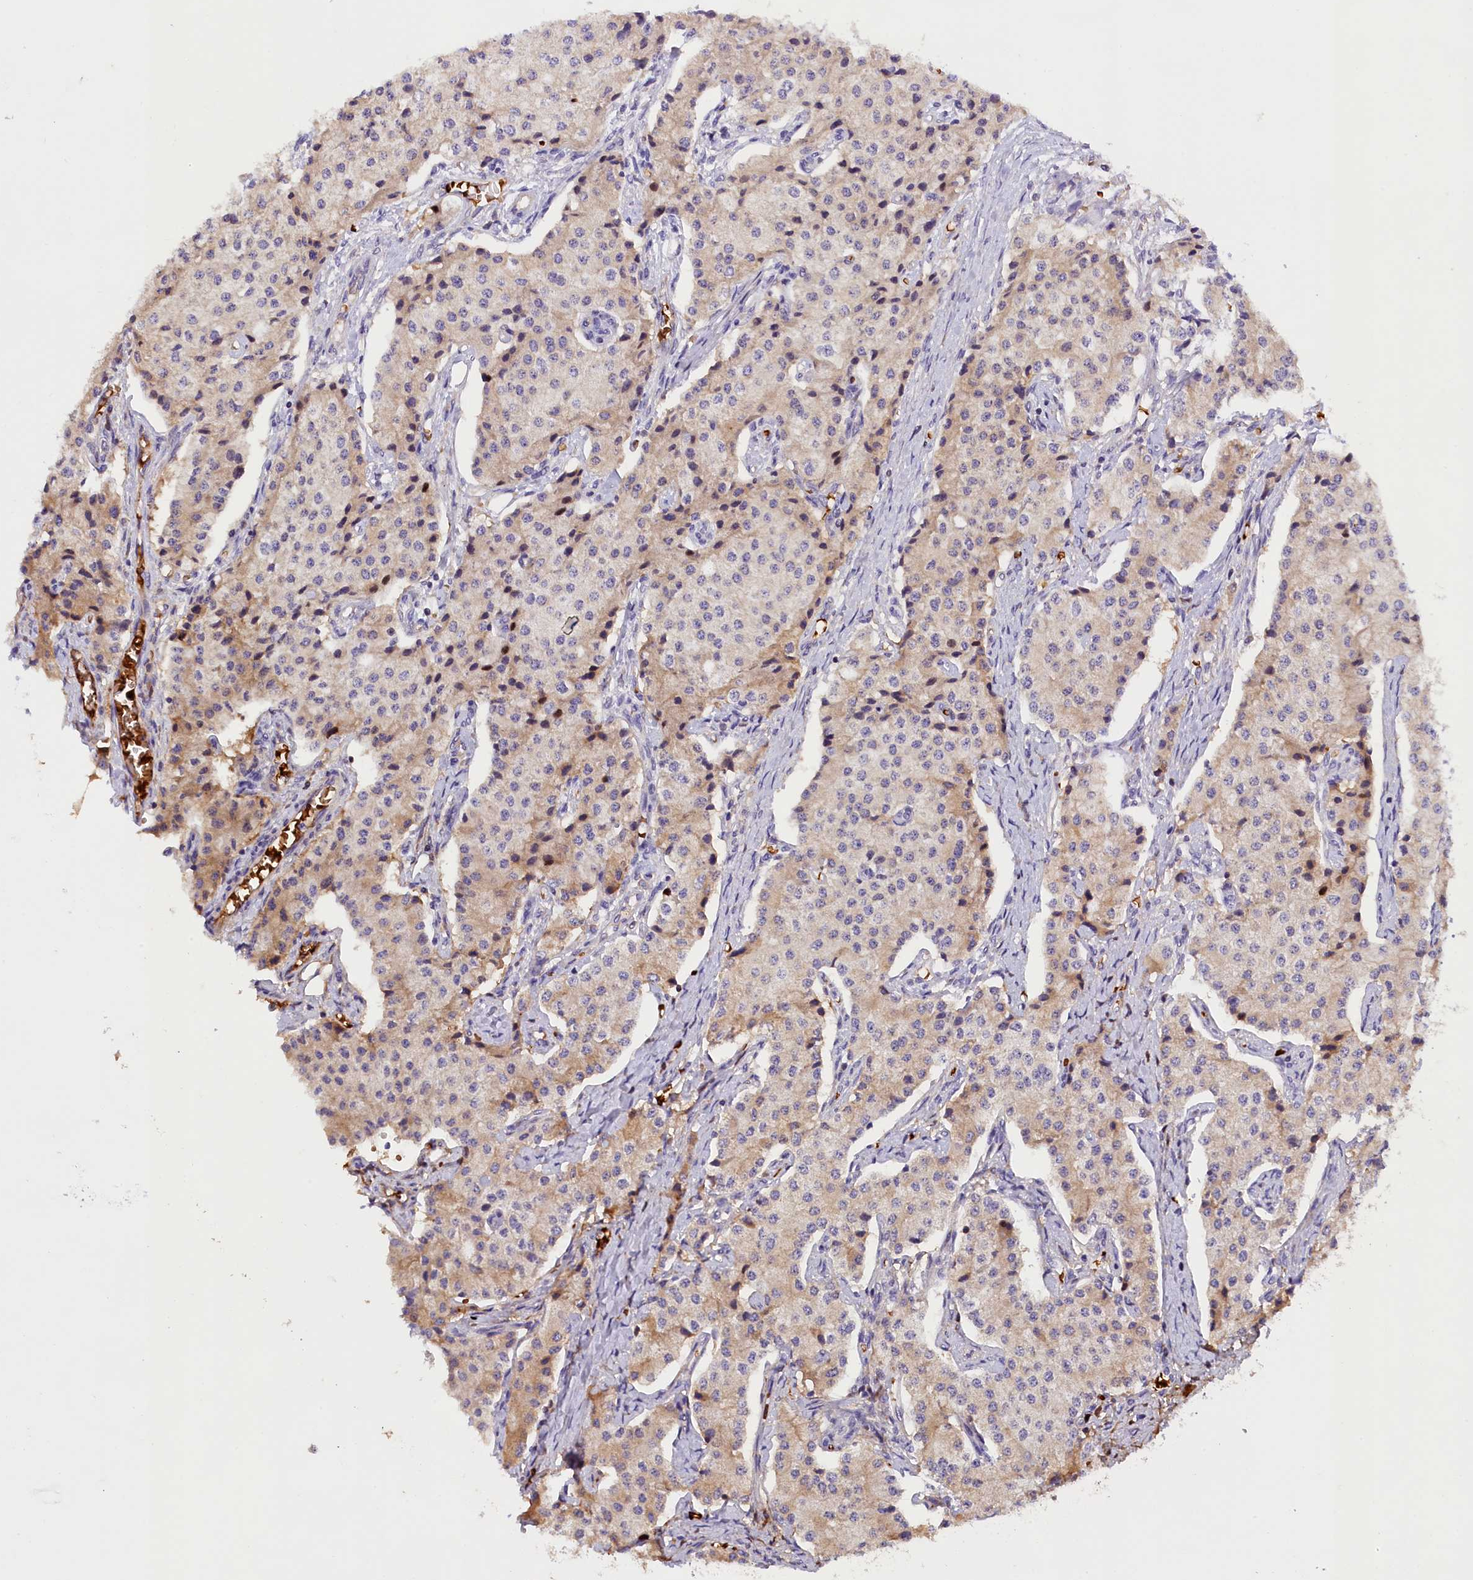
{"staining": {"intensity": "weak", "quantity": "<25%", "location": "cytoplasmic/membranous"}, "tissue": "carcinoid", "cell_type": "Tumor cells", "image_type": "cancer", "snomed": [{"axis": "morphology", "description": "Carcinoid, malignant, NOS"}, {"axis": "topography", "description": "Colon"}], "caption": "Photomicrograph shows no protein expression in tumor cells of carcinoid tissue. The staining was performed using DAB to visualize the protein expression in brown, while the nuclei were stained in blue with hematoxylin (Magnification: 20x).", "gene": "PHAF1", "patient": {"sex": "female", "age": 52}}